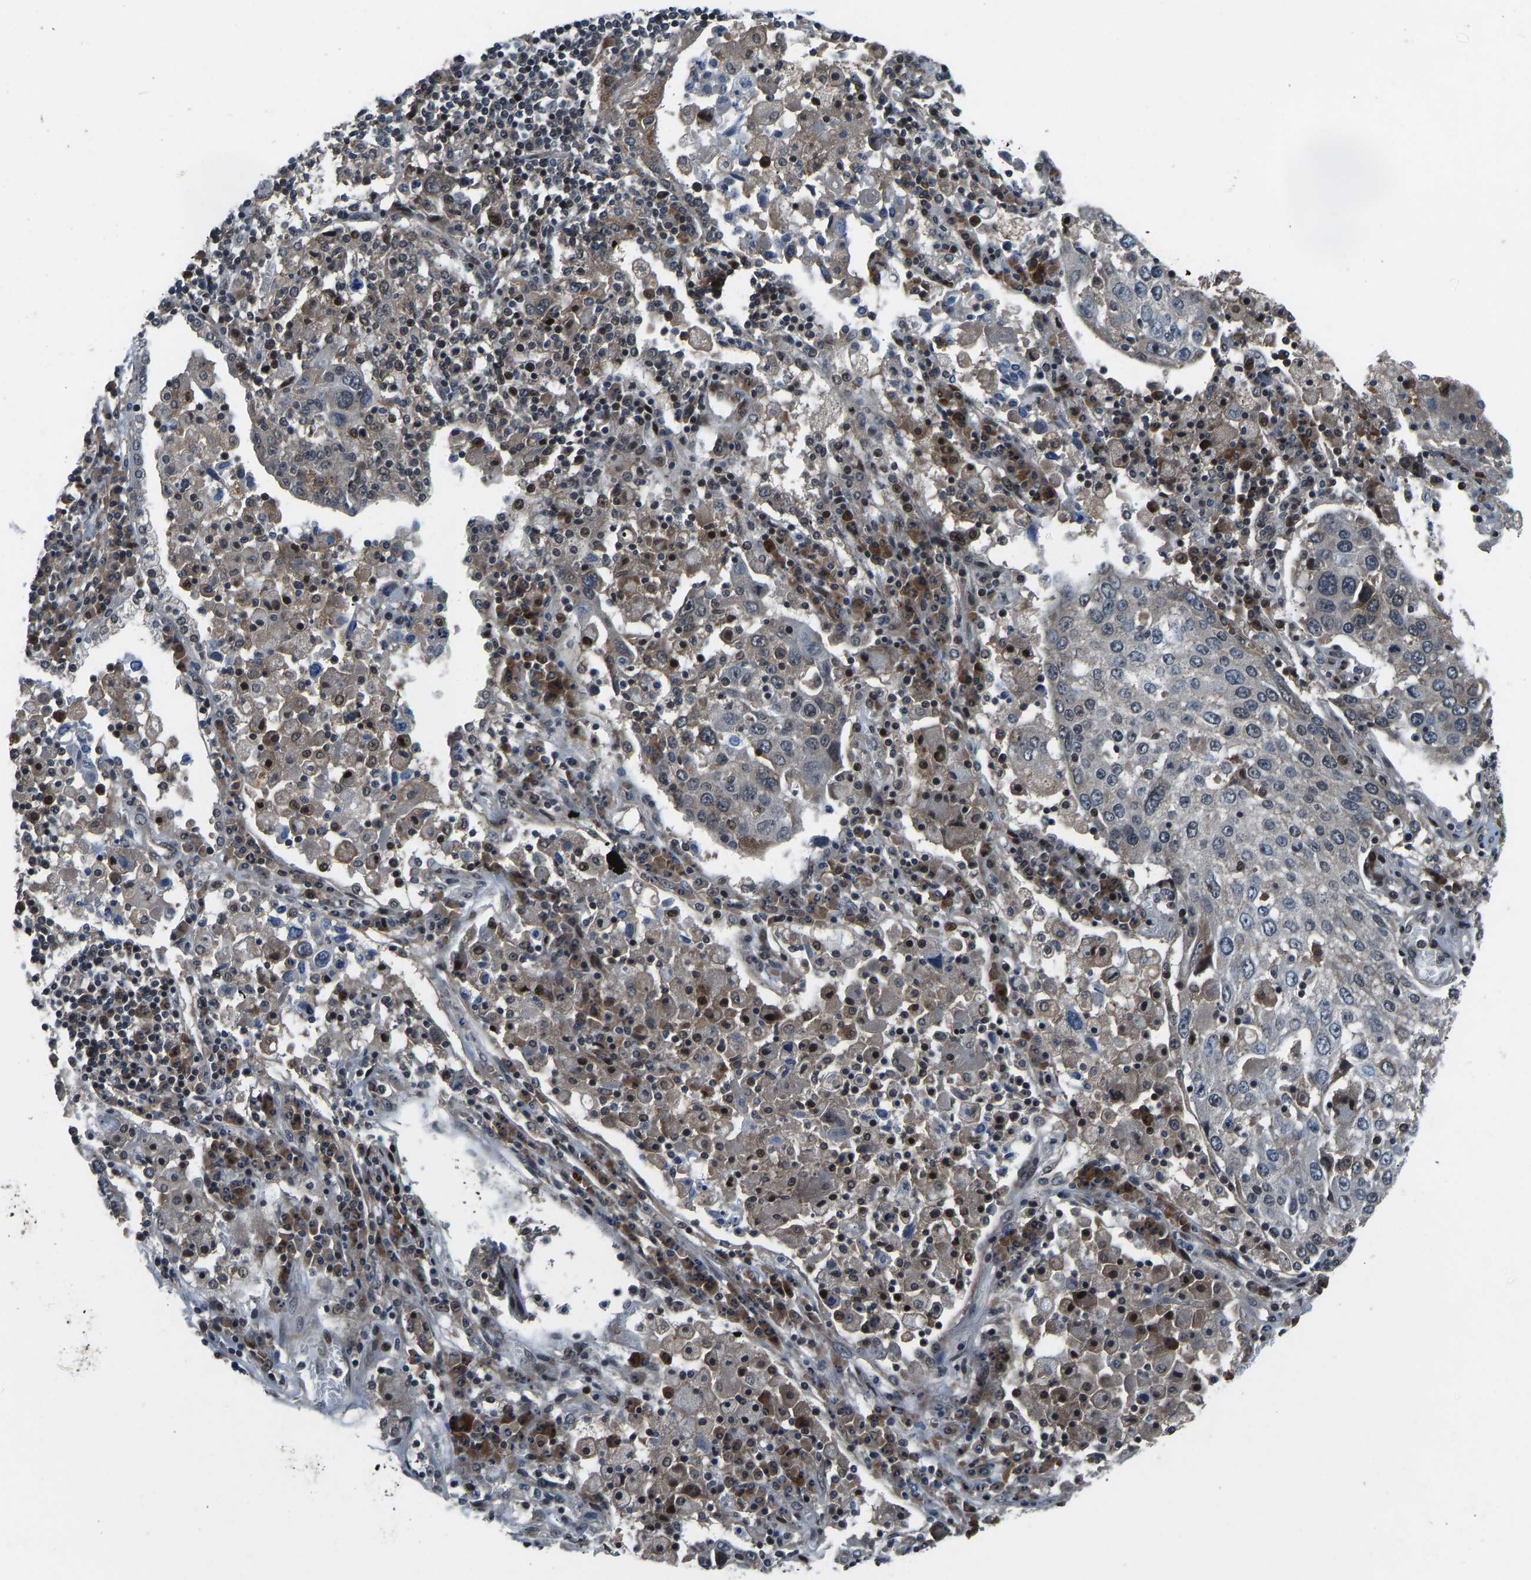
{"staining": {"intensity": "negative", "quantity": "none", "location": "none"}, "tissue": "lung cancer", "cell_type": "Tumor cells", "image_type": "cancer", "snomed": [{"axis": "morphology", "description": "Squamous cell carcinoma, NOS"}, {"axis": "topography", "description": "Lung"}], "caption": "DAB immunohistochemical staining of lung cancer (squamous cell carcinoma) exhibits no significant staining in tumor cells.", "gene": "RLIM", "patient": {"sex": "male", "age": 65}}